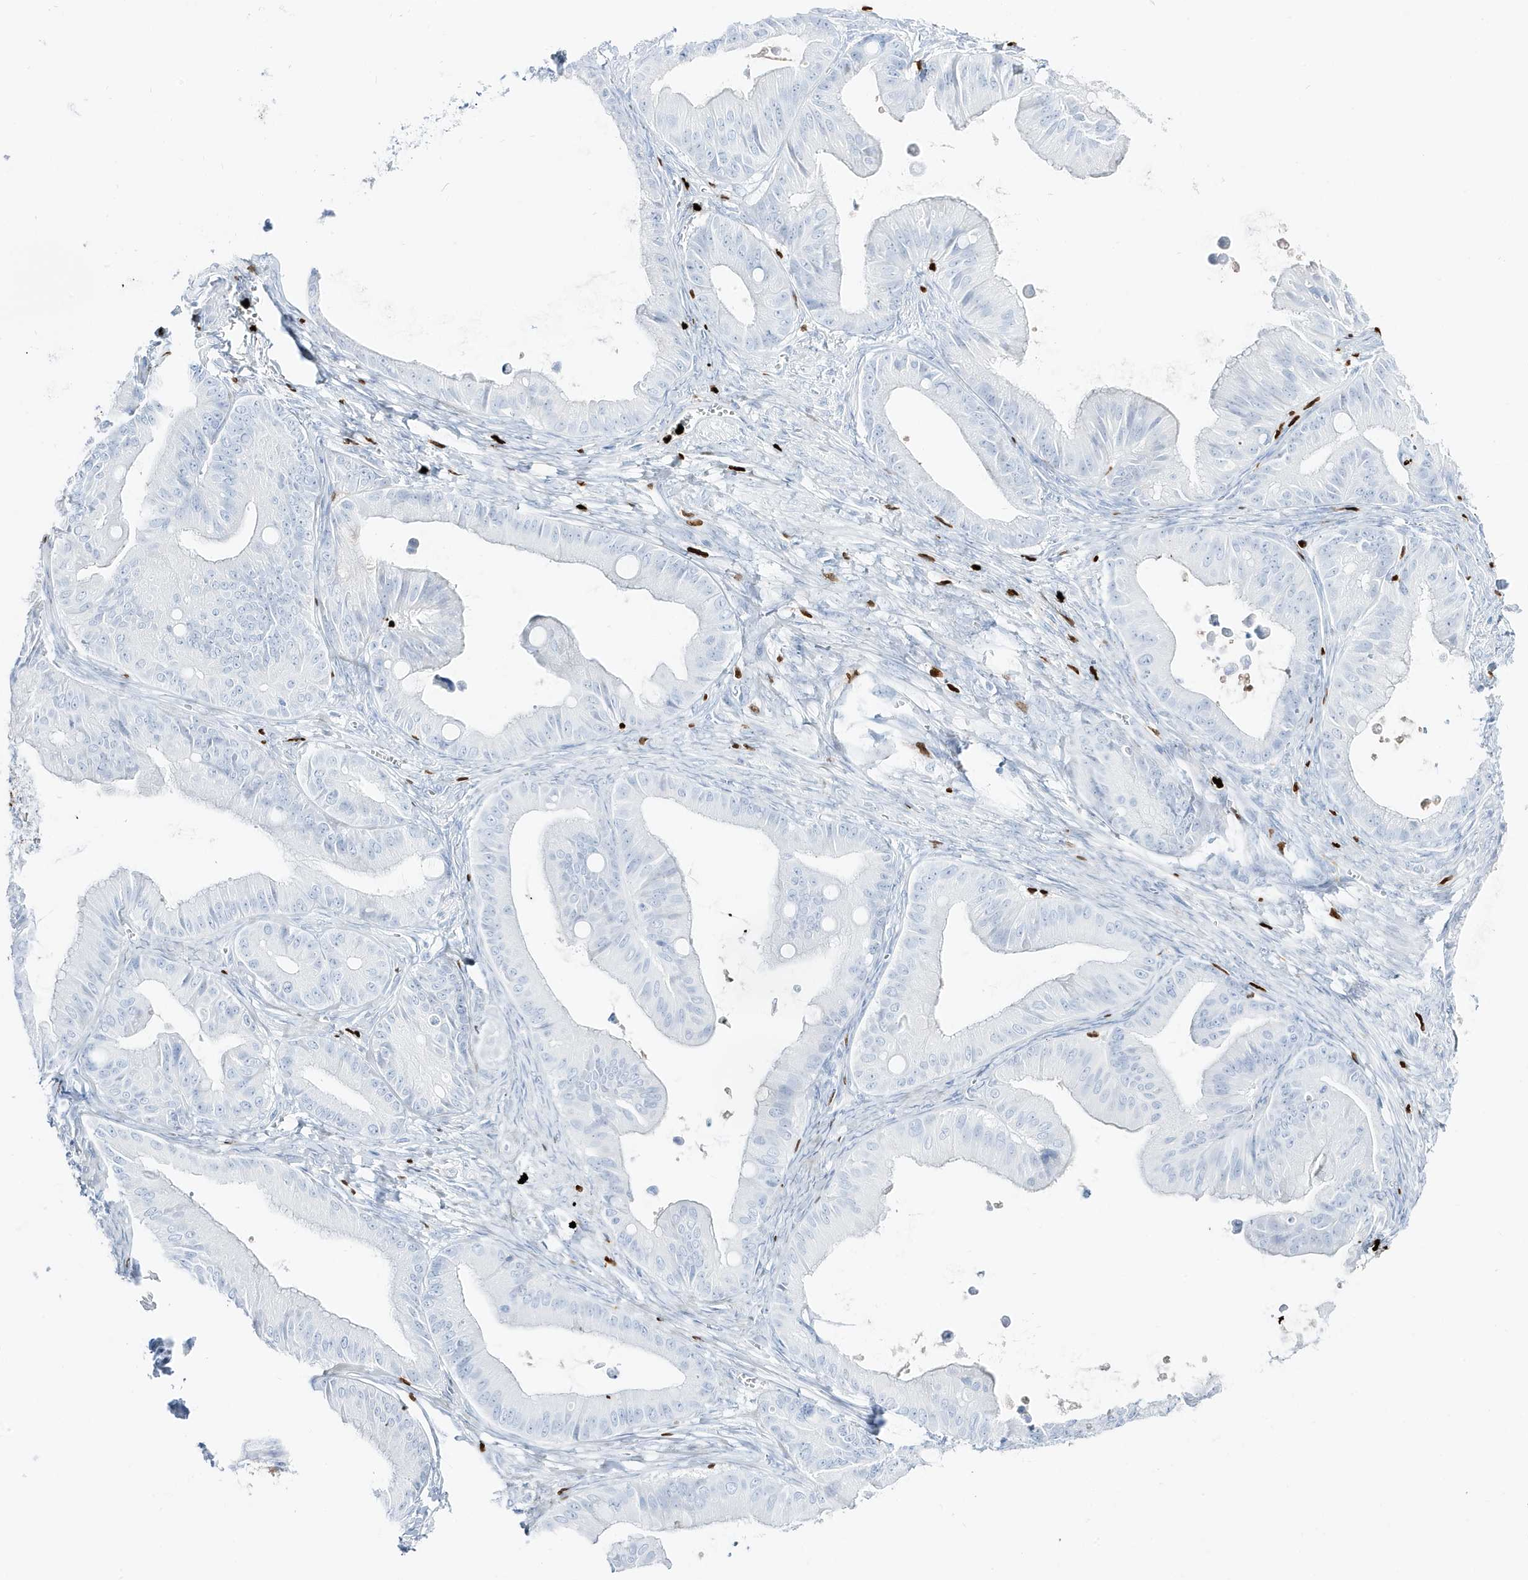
{"staining": {"intensity": "negative", "quantity": "none", "location": "none"}, "tissue": "ovarian cancer", "cell_type": "Tumor cells", "image_type": "cancer", "snomed": [{"axis": "morphology", "description": "Cystadenocarcinoma, mucinous, NOS"}, {"axis": "topography", "description": "Ovary"}], "caption": "Tumor cells show no significant expression in mucinous cystadenocarcinoma (ovarian).", "gene": "MNDA", "patient": {"sex": "female", "age": 71}}